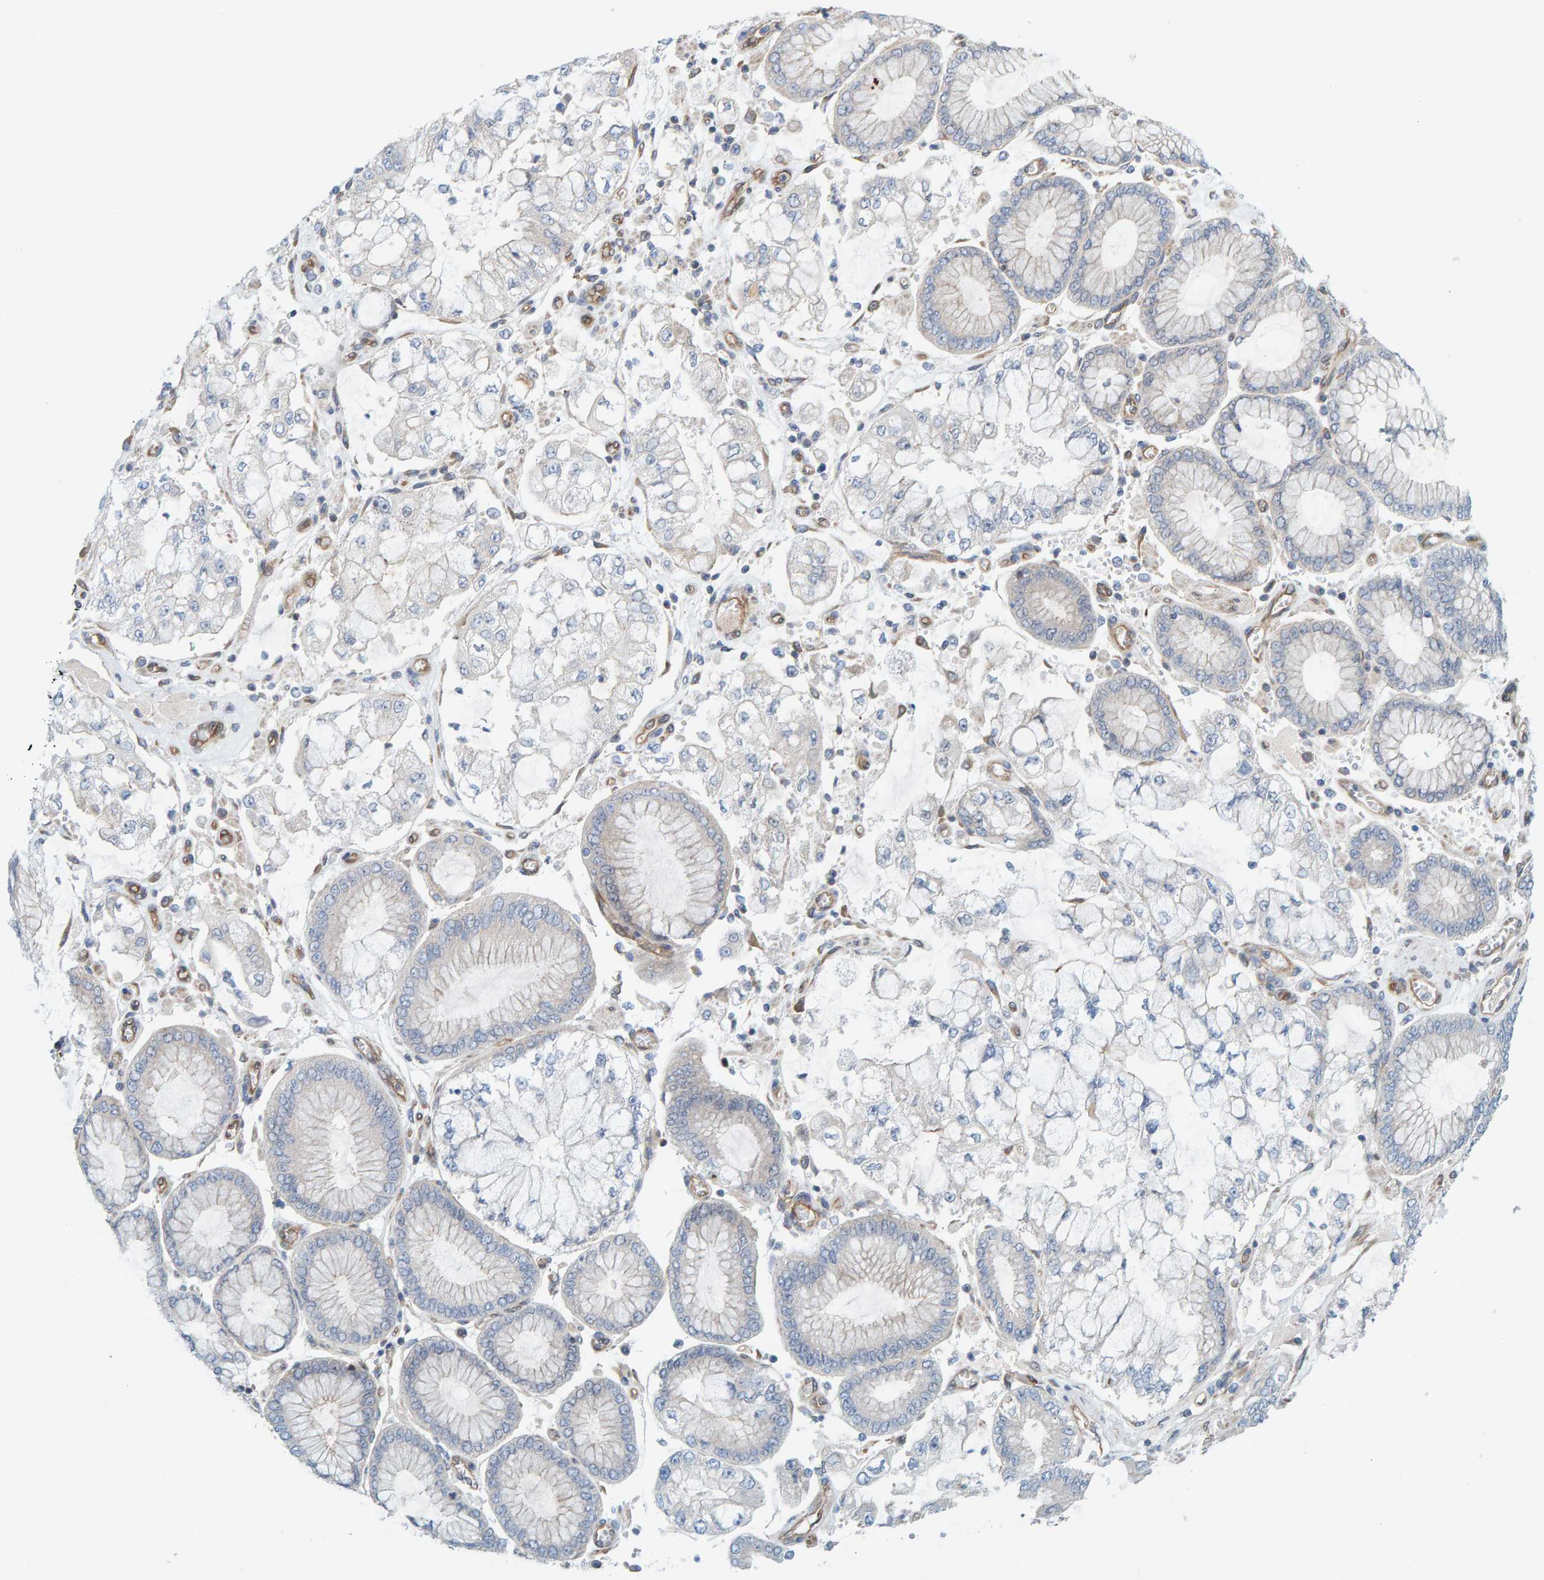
{"staining": {"intensity": "negative", "quantity": "none", "location": "none"}, "tissue": "stomach cancer", "cell_type": "Tumor cells", "image_type": "cancer", "snomed": [{"axis": "morphology", "description": "Adenocarcinoma, NOS"}, {"axis": "topography", "description": "Stomach"}], "caption": "Immunohistochemical staining of stomach cancer displays no significant staining in tumor cells. (Stains: DAB (3,3'-diaminobenzidine) immunohistochemistry with hematoxylin counter stain, Microscopy: brightfield microscopy at high magnification).", "gene": "PRKD2", "patient": {"sex": "male", "age": 76}}